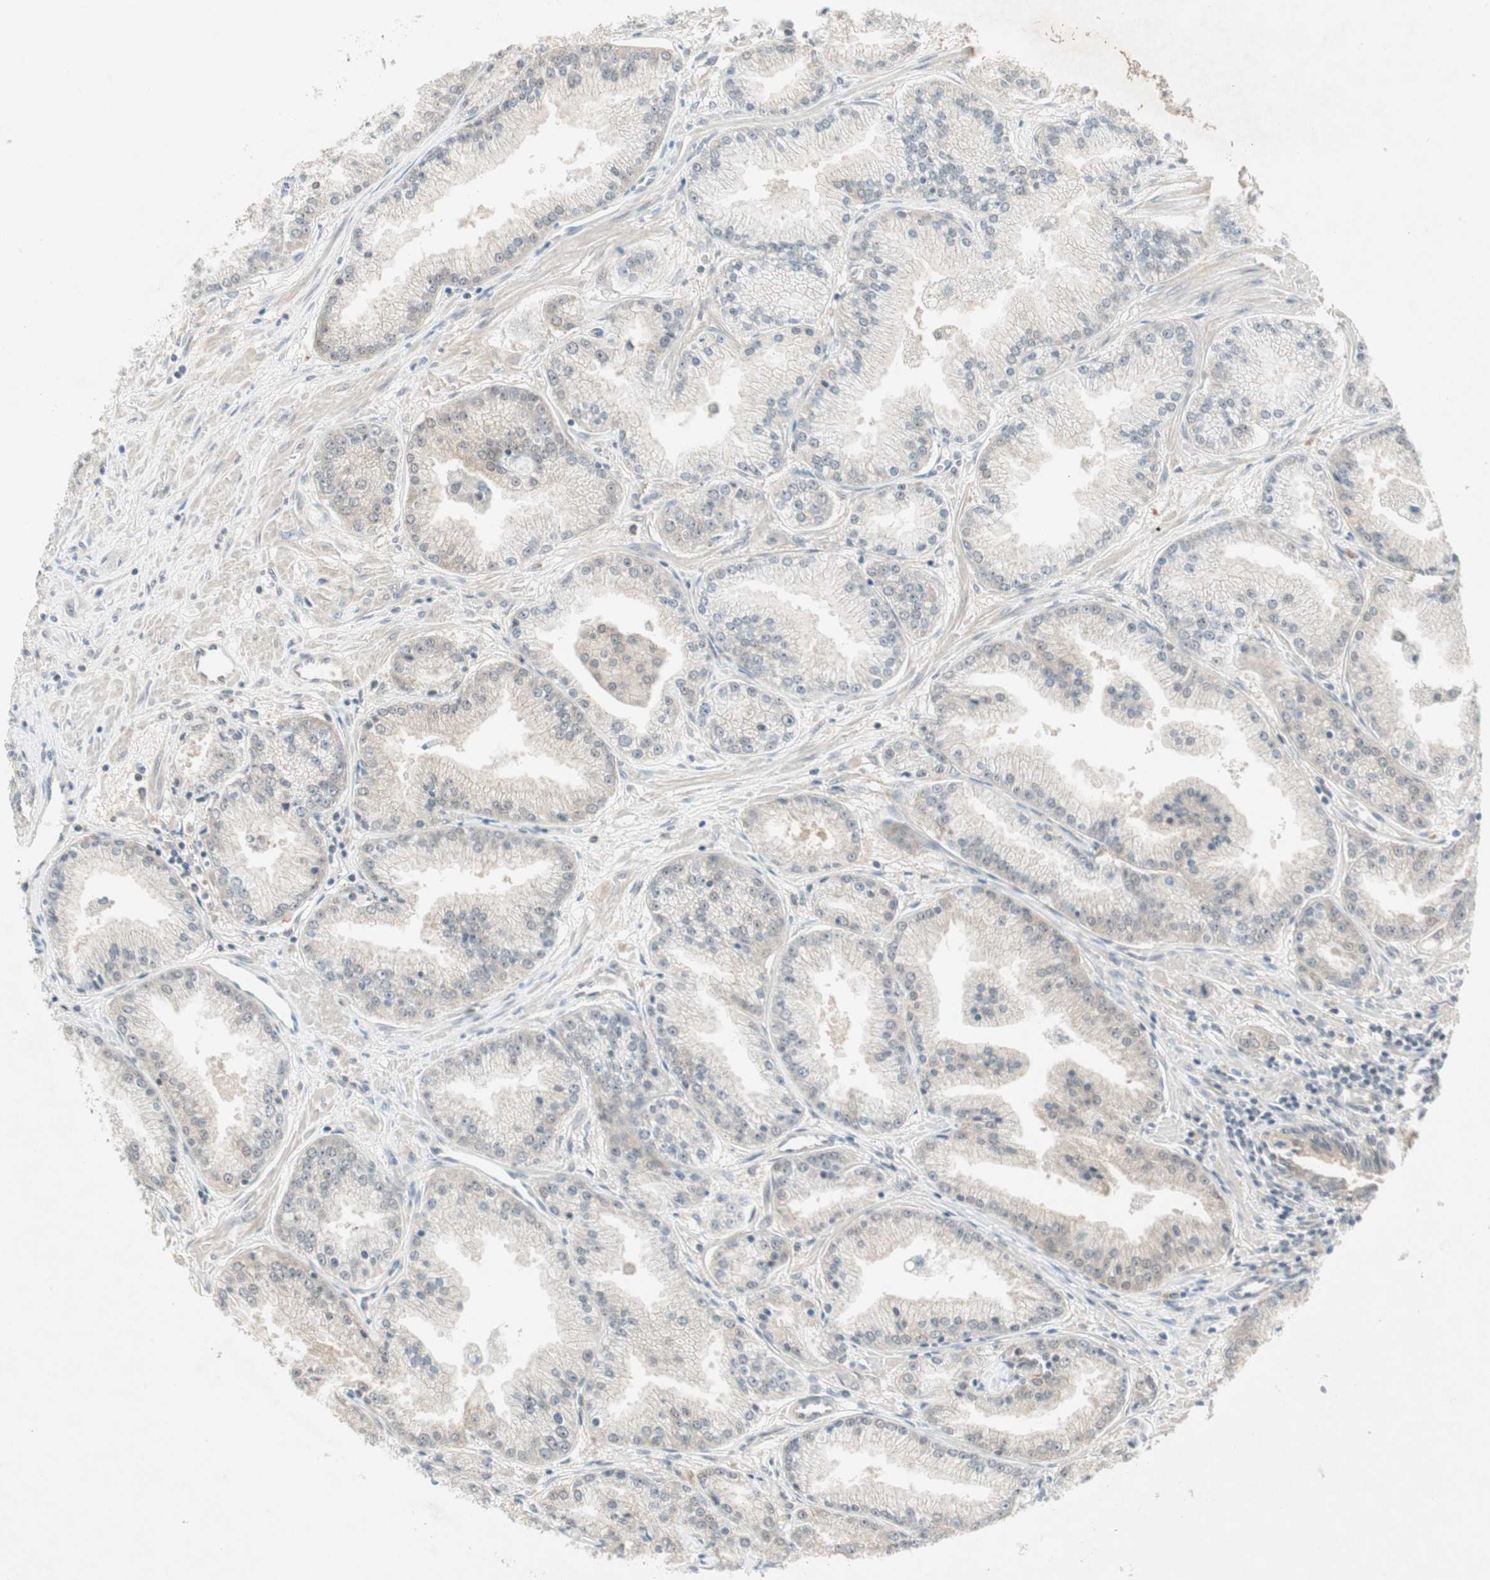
{"staining": {"intensity": "negative", "quantity": "none", "location": "none"}, "tissue": "prostate cancer", "cell_type": "Tumor cells", "image_type": "cancer", "snomed": [{"axis": "morphology", "description": "Adenocarcinoma, High grade"}, {"axis": "topography", "description": "Prostate"}], "caption": "A micrograph of prostate cancer stained for a protein displays no brown staining in tumor cells.", "gene": "PTPA", "patient": {"sex": "male", "age": 61}}